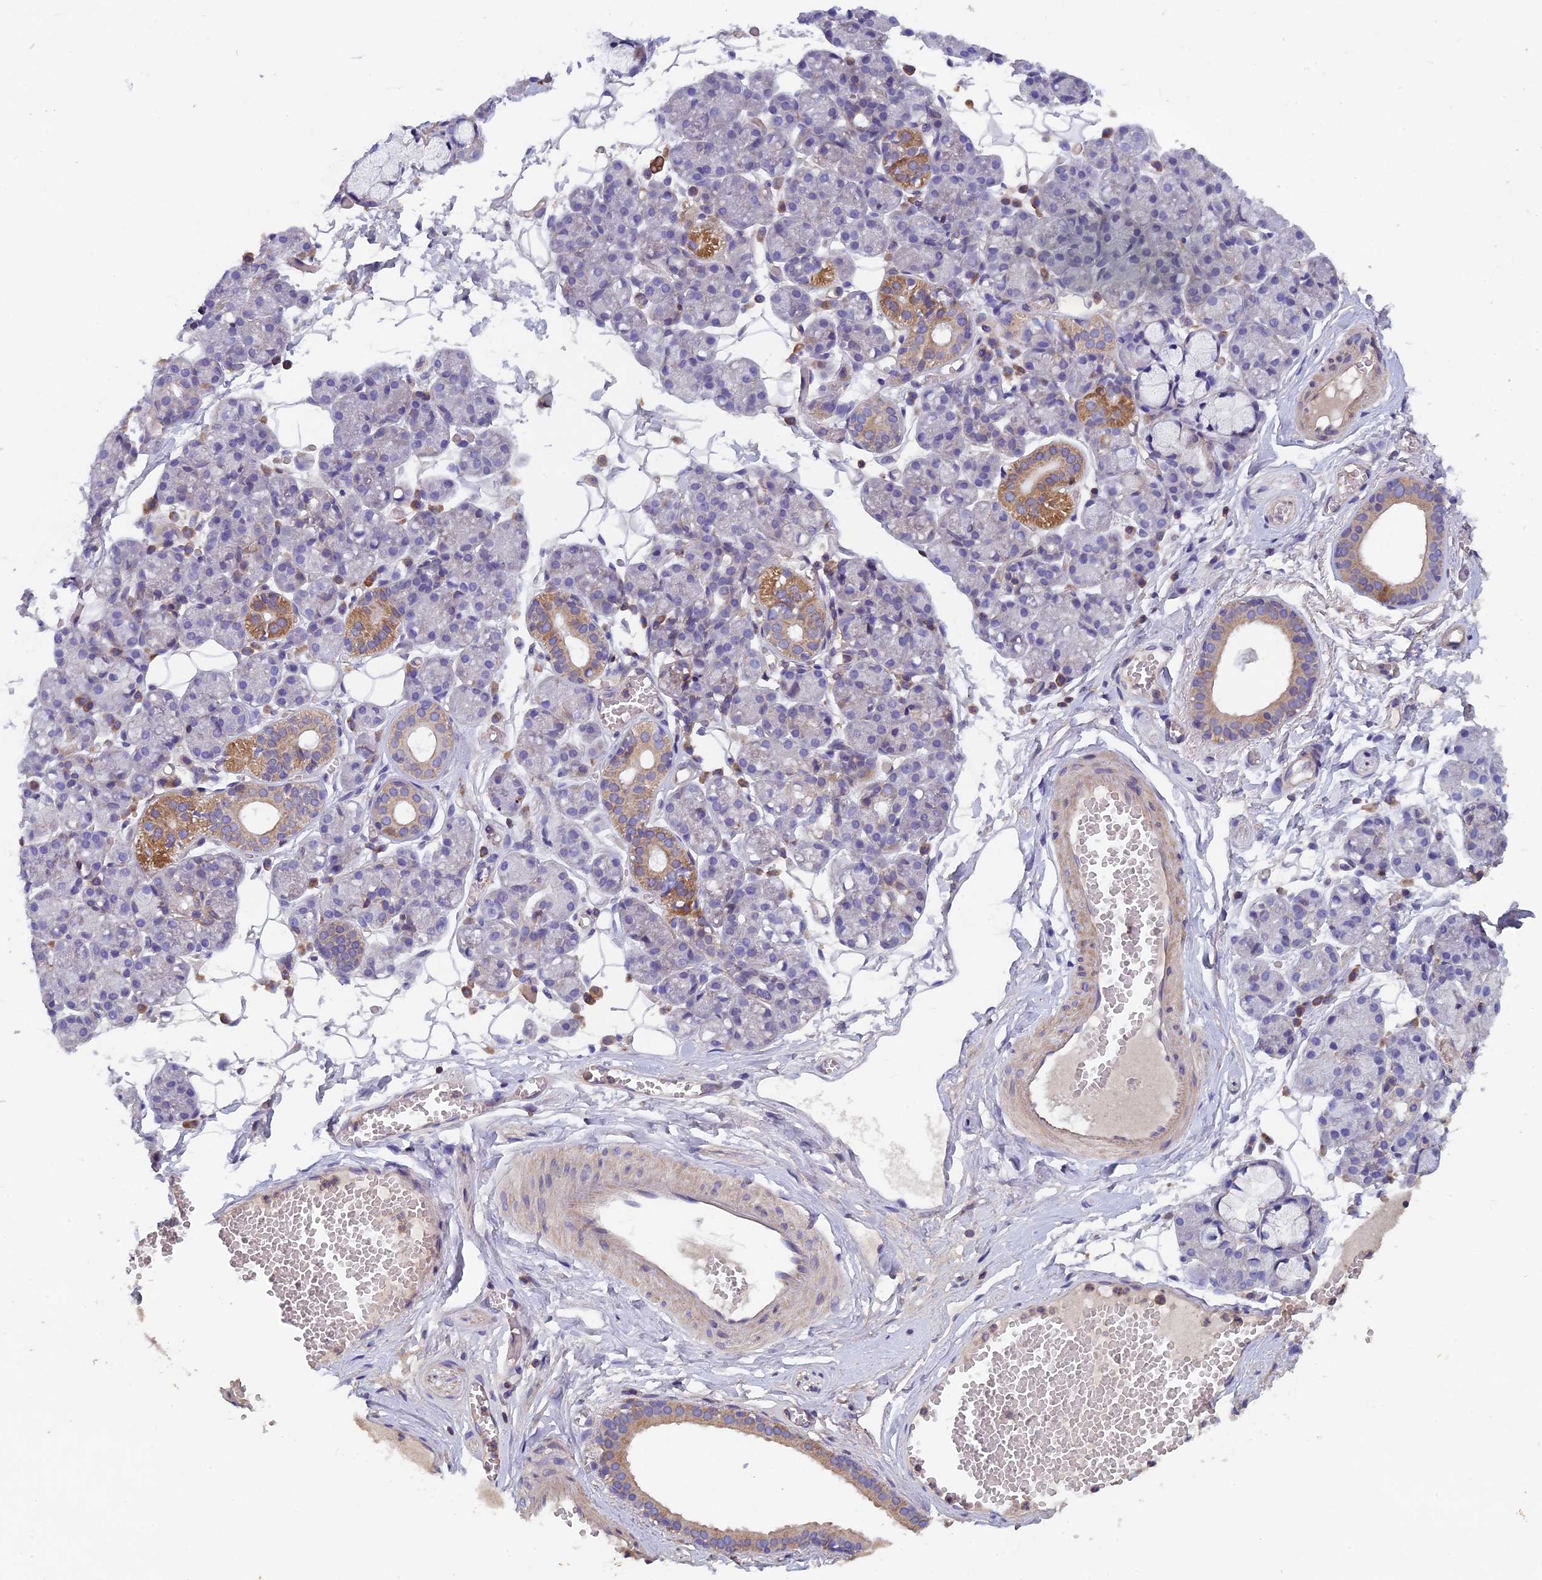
{"staining": {"intensity": "moderate", "quantity": "<25%", "location": "cytoplasmic/membranous"}, "tissue": "salivary gland", "cell_type": "Glandular cells", "image_type": "normal", "snomed": [{"axis": "morphology", "description": "Normal tissue, NOS"}, {"axis": "topography", "description": "Salivary gland"}], "caption": "A micrograph of salivary gland stained for a protein reveals moderate cytoplasmic/membranous brown staining in glandular cells. (DAB = brown stain, brightfield microscopy at high magnification).", "gene": "CCDC153", "patient": {"sex": "male", "age": 63}}